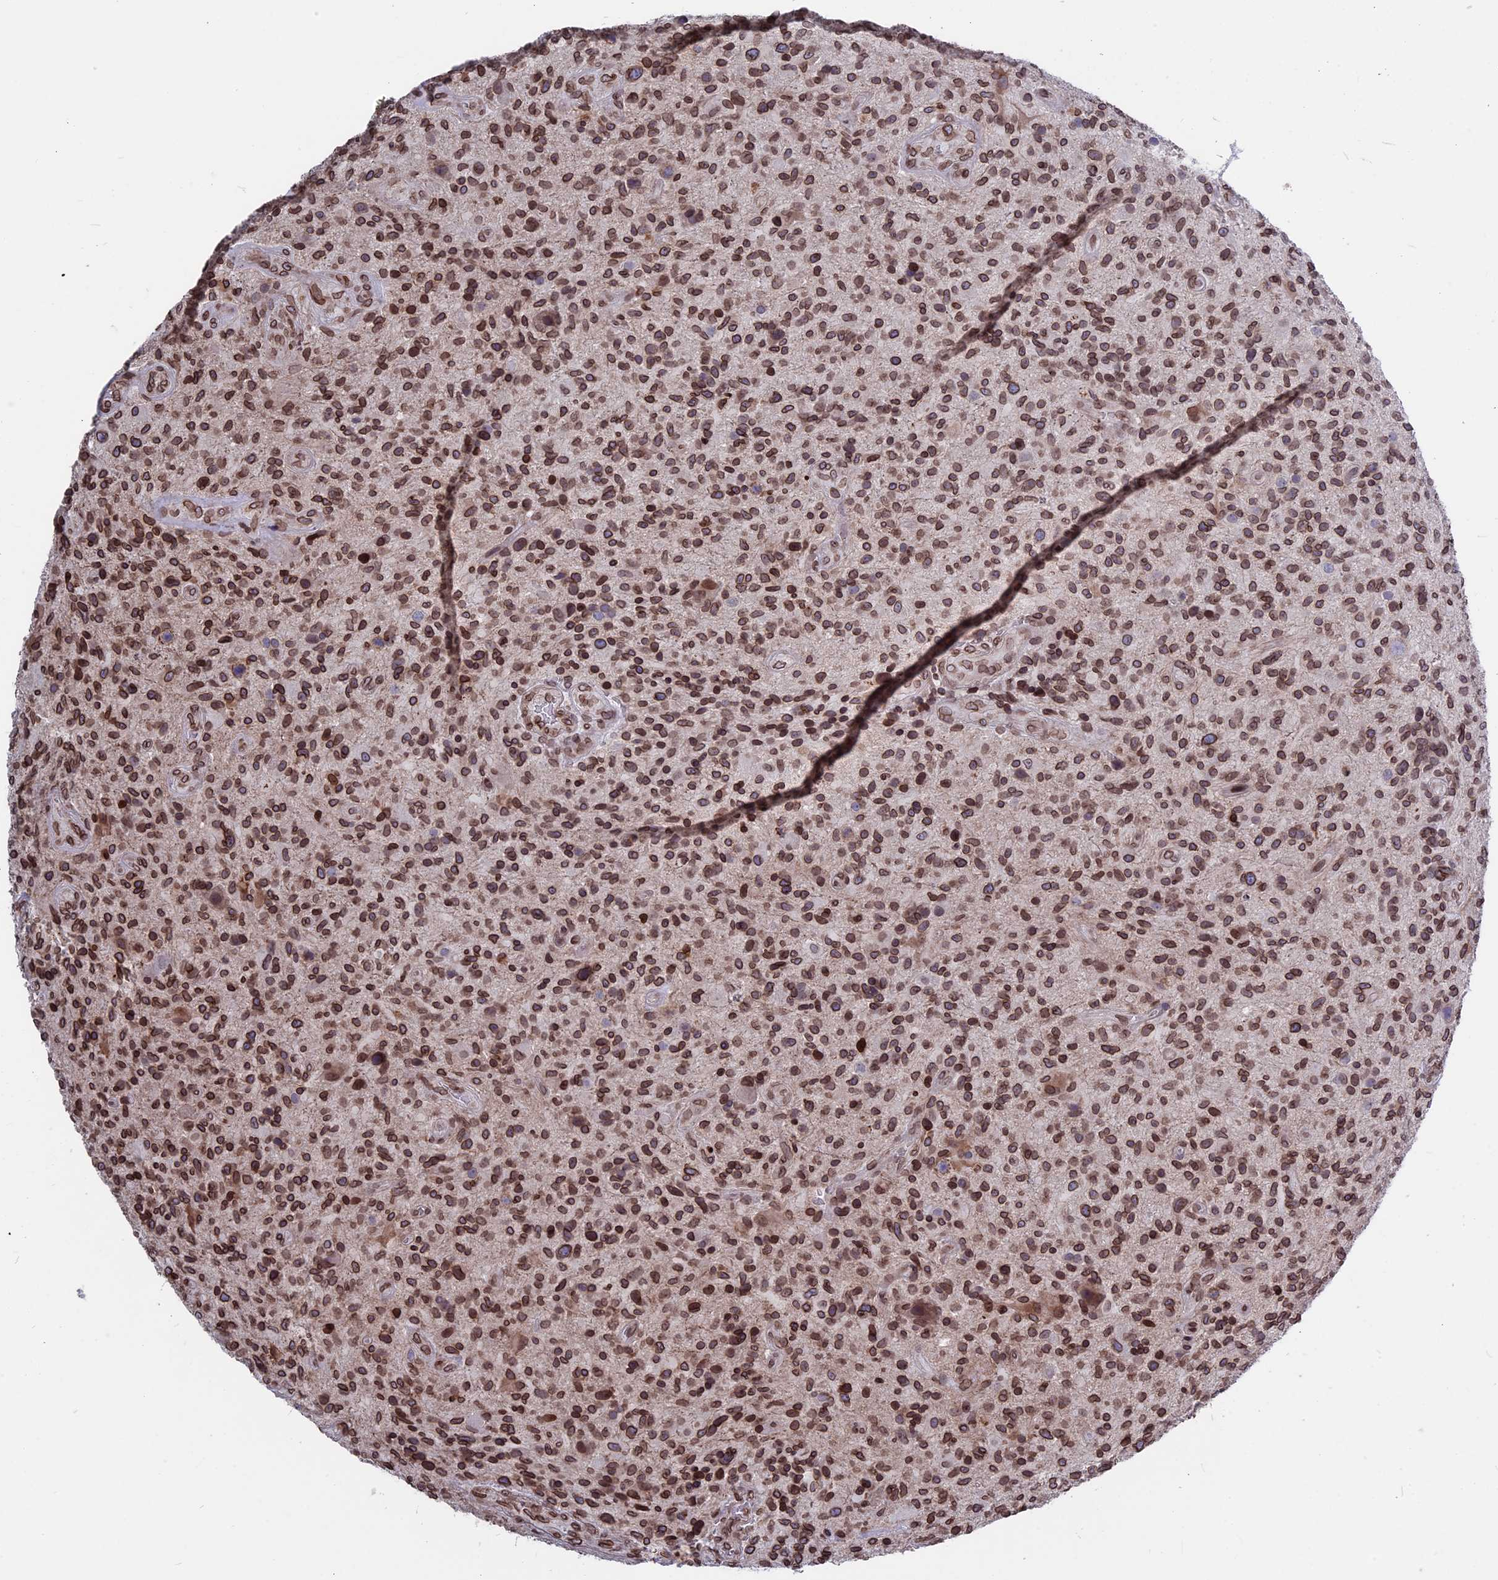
{"staining": {"intensity": "moderate", "quantity": ">75%", "location": "cytoplasmic/membranous,nuclear"}, "tissue": "glioma", "cell_type": "Tumor cells", "image_type": "cancer", "snomed": [{"axis": "morphology", "description": "Glioma, malignant, High grade"}, {"axis": "topography", "description": "Brain"}], "caption": "Protein staining of glioma tissue displays moderate cytoplasmic/membranous and nuclear staining in about >75% of tumor cells.", "gene": "PTCHD4", "patient": {"sex": "male", "age": 47}}